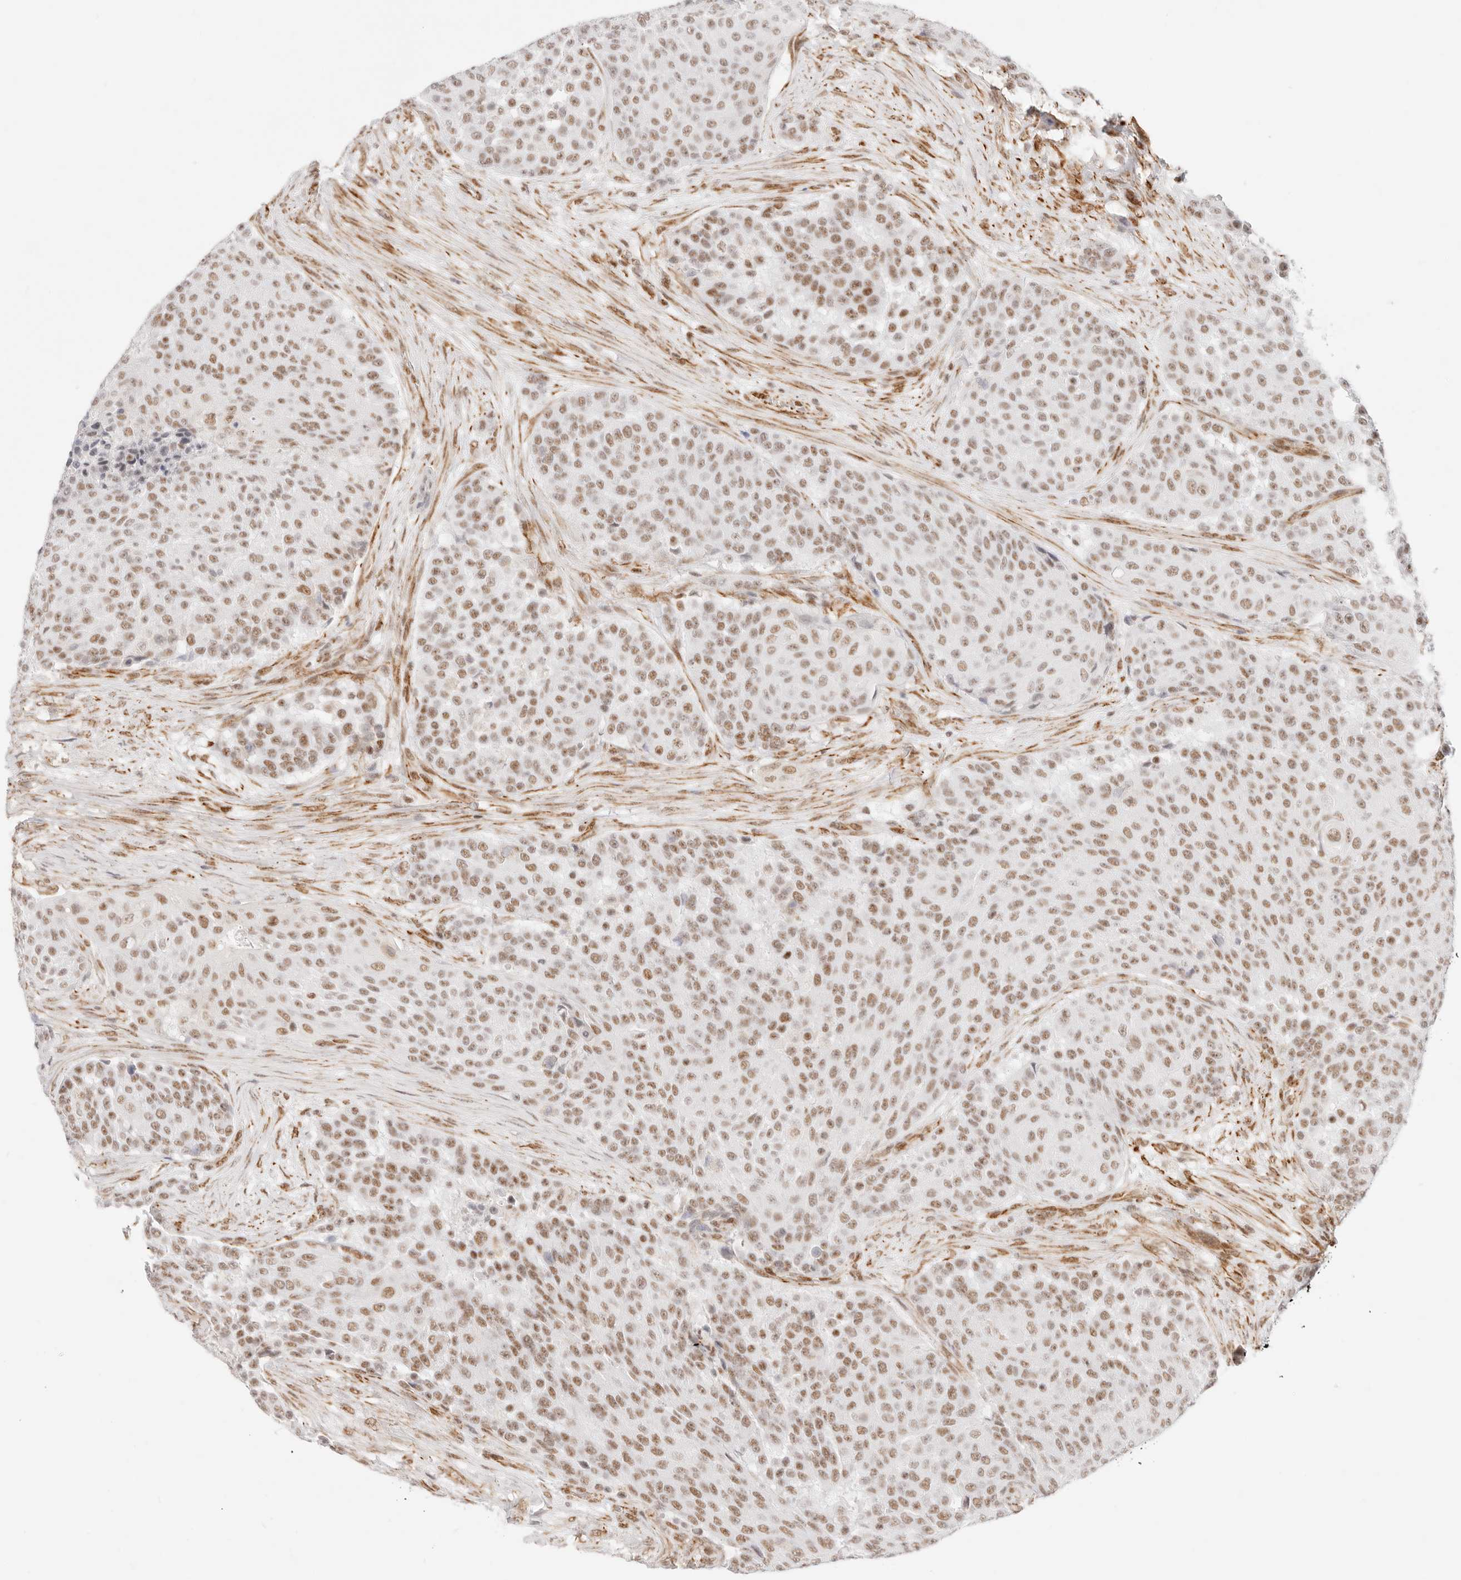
{"staining": {"intensity": "moderate", "quantity": ">75%", "location": "nuclear"}, "tissue": "urothelial cancer", "cell_type": "Tumor cells", "image_type": "cancer", "snomed": [{"axis": "morphology", "description": "Urothelial carcinoma, High grade"}, {"axis": "topography", "description": "Urinary bladder"}], "caption": "Protein staining exhibits moderate nuclear staining in about >75% of tumor cells in urothelial cancer.", "gene": "ZC3H11A", "patient": {"sex": "female", "age": 63}}